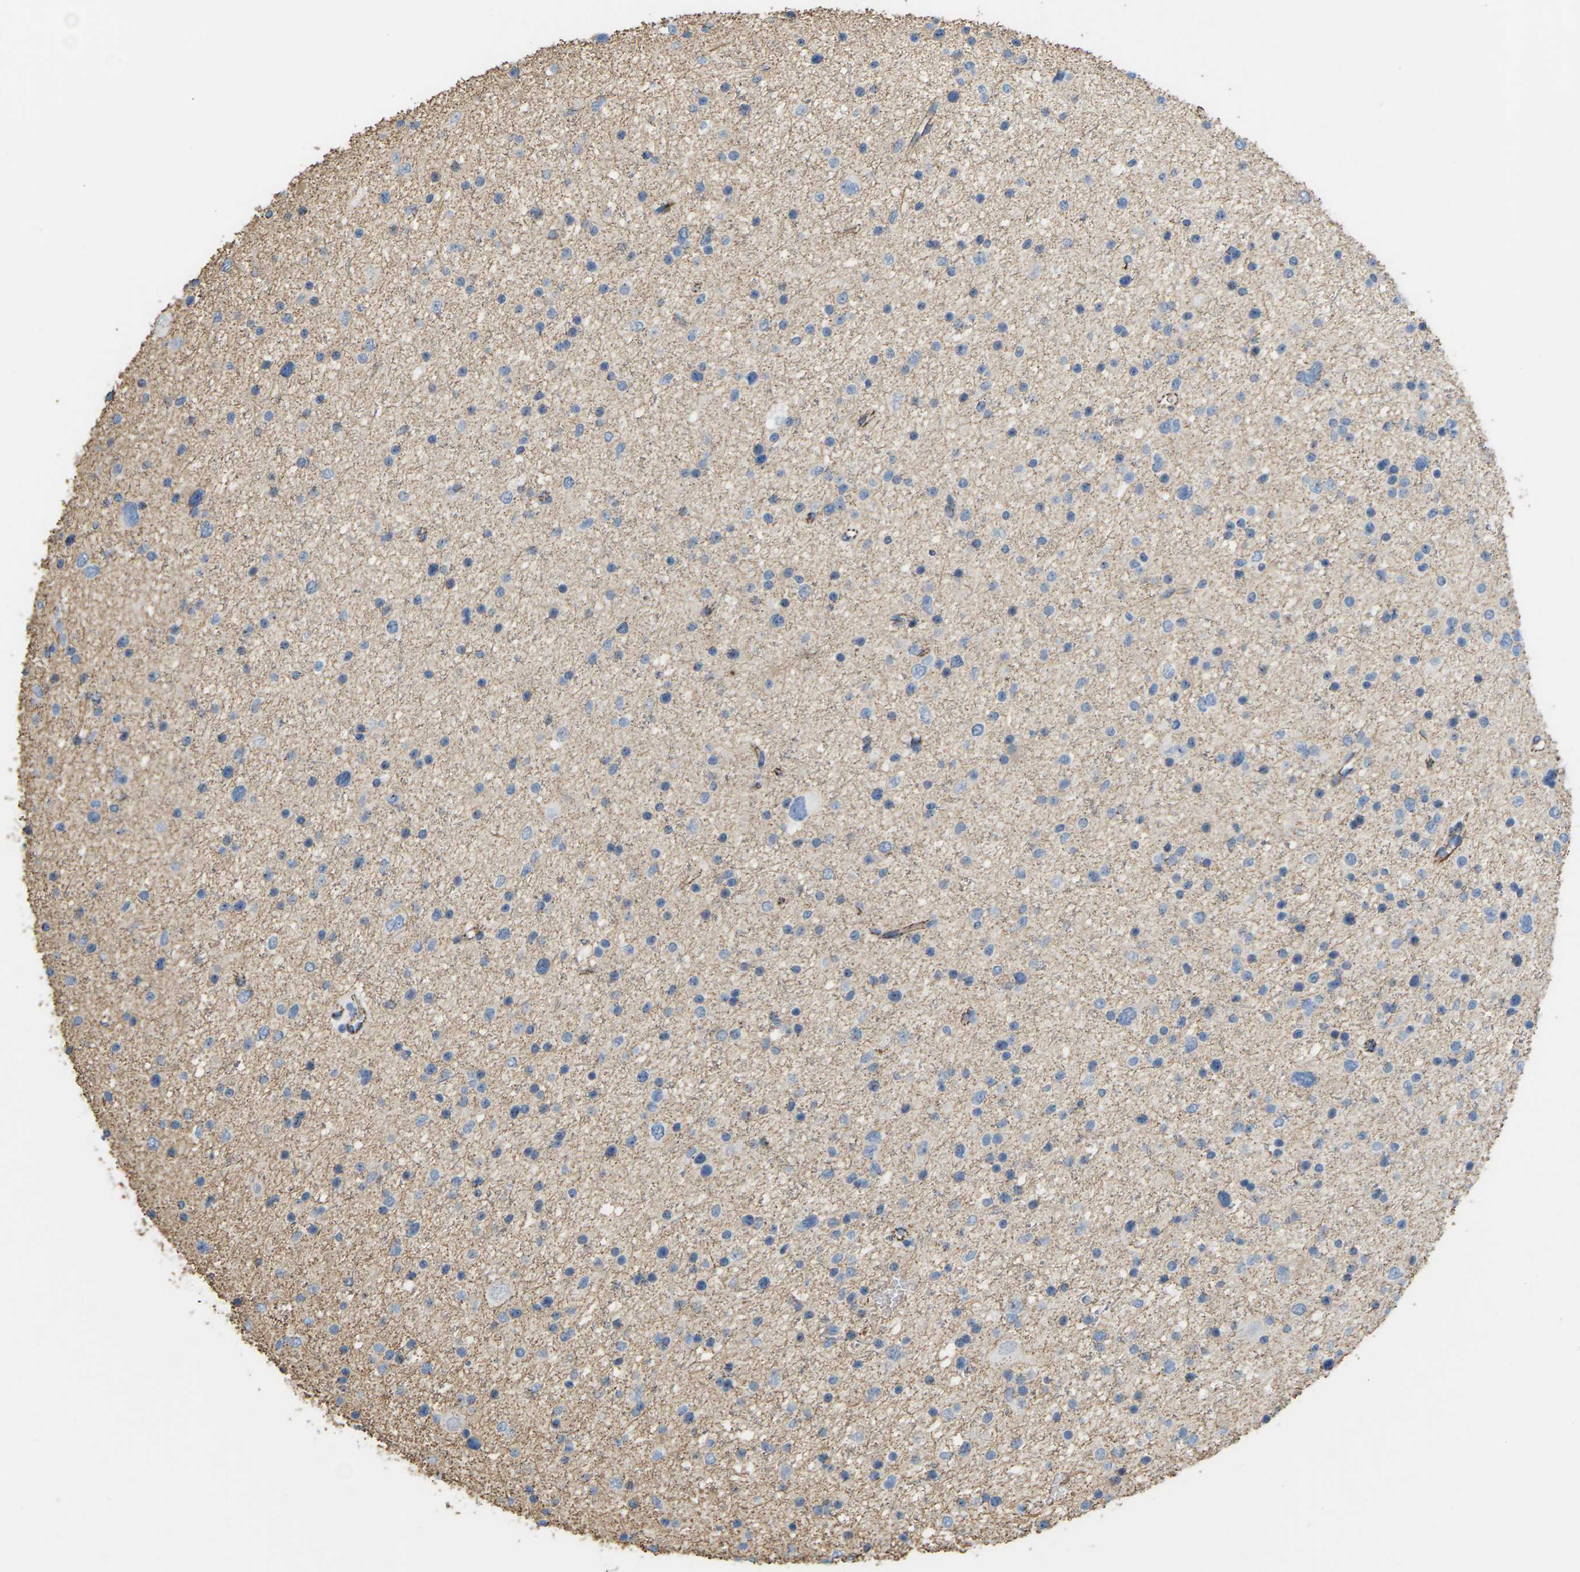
{"staining": {"intensity": "negative", "quantity": "none", "location": "none"}, "tissue": "glioma", "cell_type": "Tumor cells", "image_type": "cancer", "snomed": [{"axis": "morphology", "description": "Glioma, malignant, Low grade"}, {"axis": "topography", "description": "Brain"}], "caption": "Immunohistochemistry of glioma displays no positivity in tumor cells.", "gene": "CLDN3", "patient": {"sex": "female", "age": 37}}